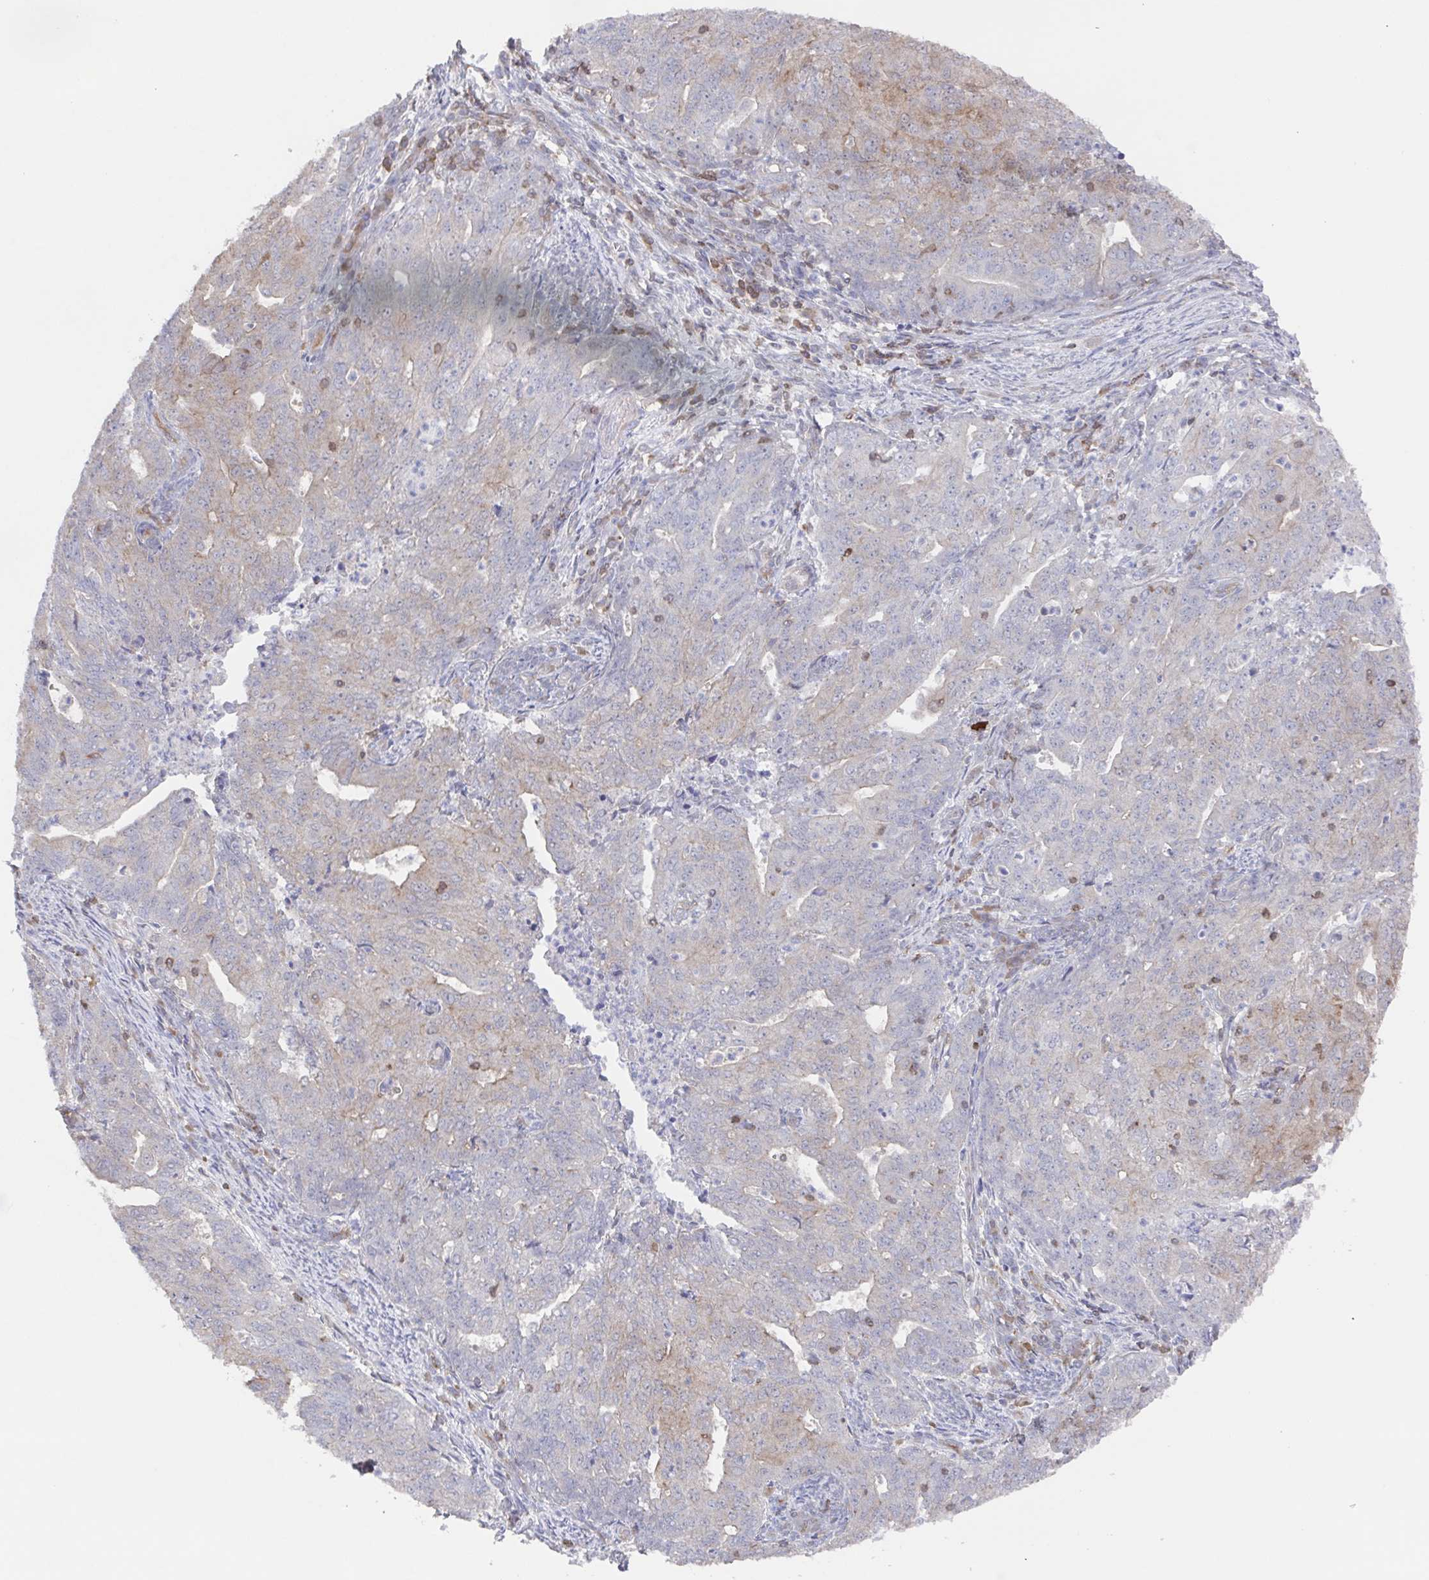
{"staining": {"intensity": "moderate", "quantity": "<25%", "location": "cytoplasmic/membranous"}, "tissue": "endometrial cancer", "cell_type": "Tumor cells", "image_type": "cancer", "snomed": [{"axis": "morphology", "description": "Adenocarcinoma, NOS"}, {"axis": "topography", "description": "Endometrium"}], "caption": "Immunohistochemical staining of adenocarcinoma (endometrial) shows low levels of moderate cytoplasmic/membranous positivity in approximately <25% of tumor cells. (DAB (3,3'-diaminobenzidine) = brown stain, brightfield microscopy at high magnification).", "gene": "AGFG2", "patient": {"sex": "female", "age": 82}}